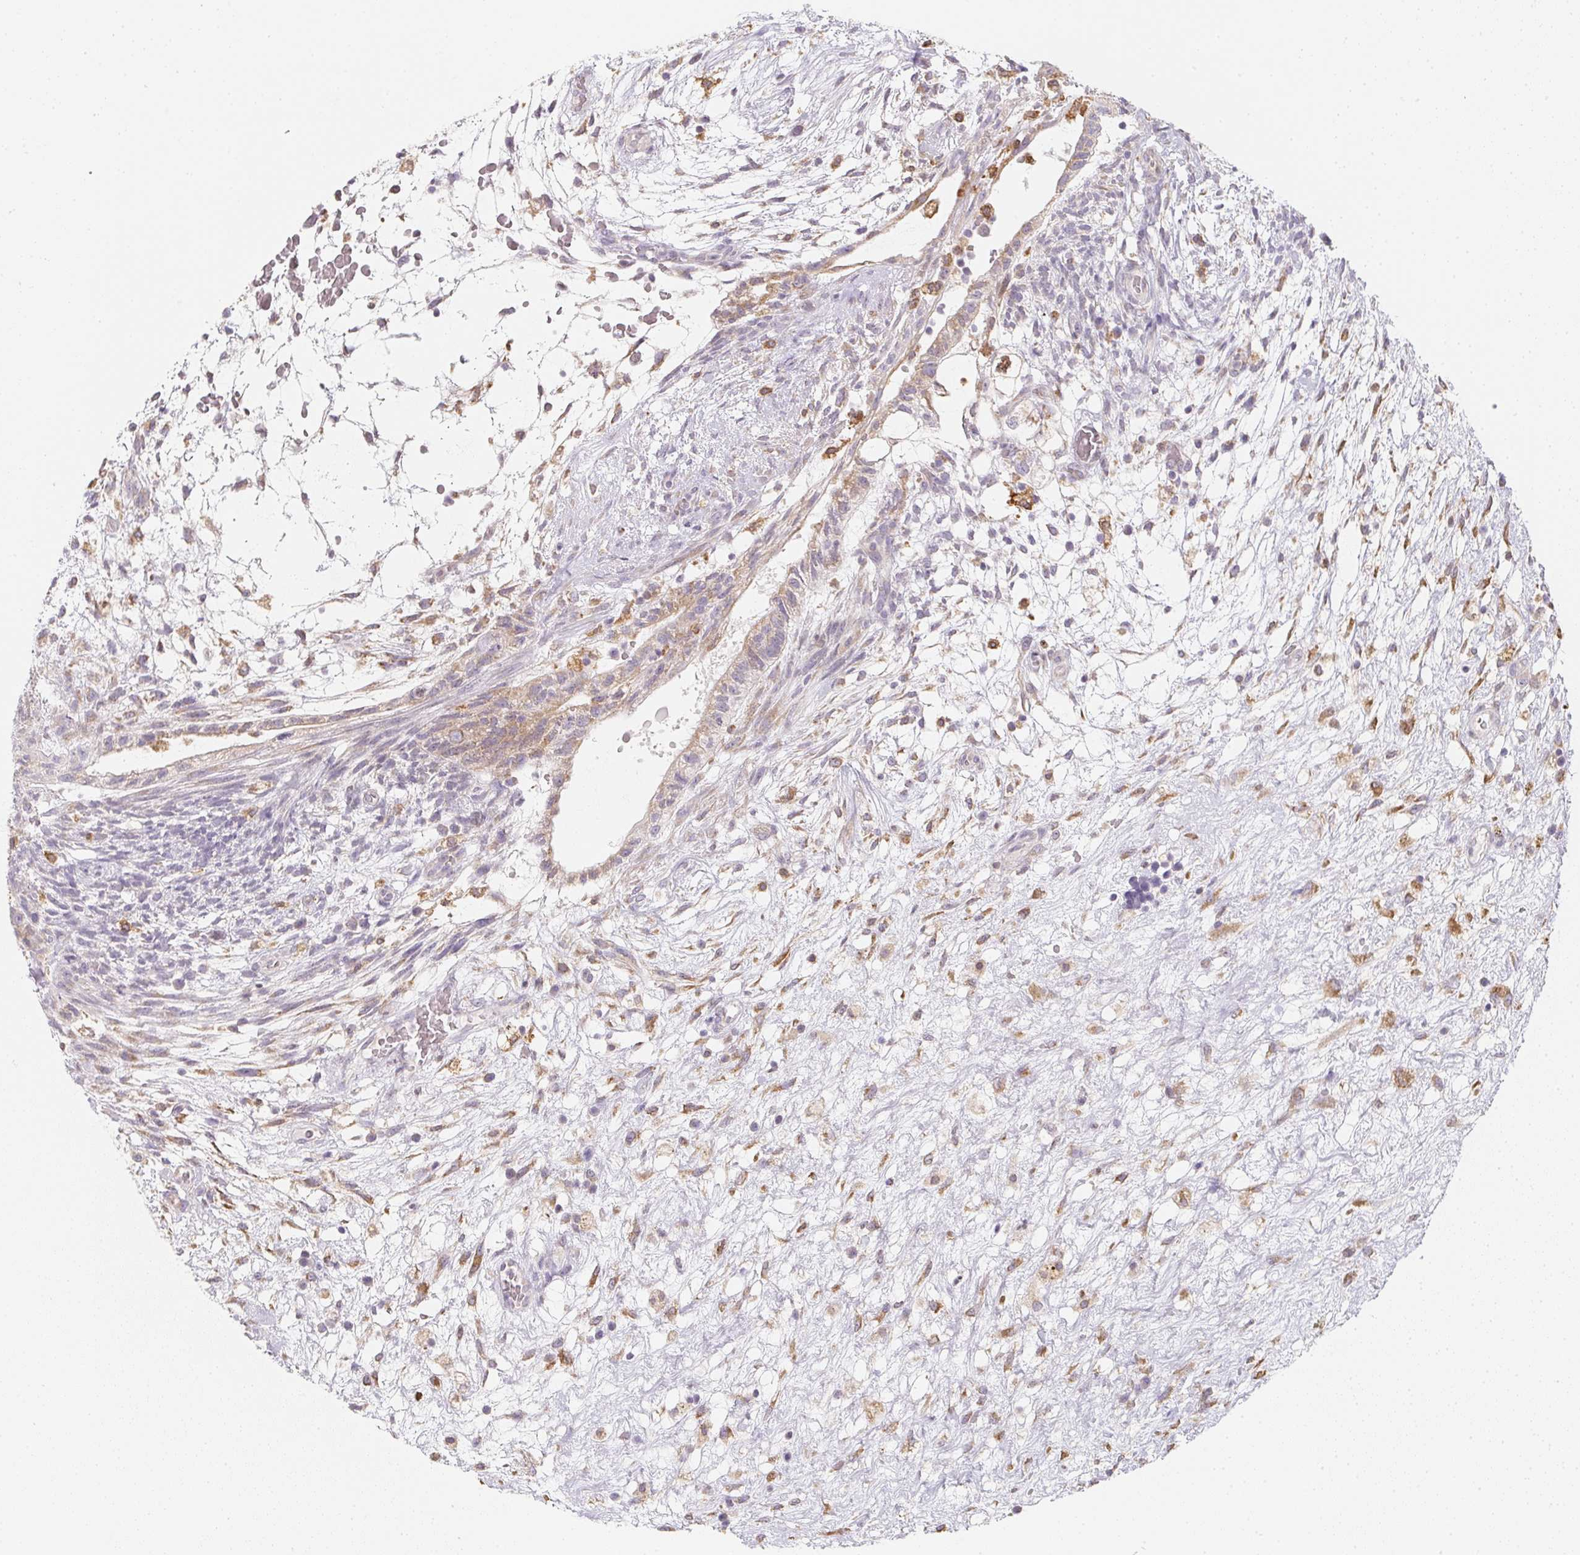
{"staining": {"intensity": "weak", "quantity": "25%-75%", "location": "cytoplasmic/membranous"}, "tissue": "testis cancer", "cell_type": "Tumor cells", "image_type": "cancer", "snomed": [{"axis": "morphology", "description": "Normal tissue, NOS"}, {"axis": "morphology", "description": "Carcinoma, Embryonal, NOS"}, {"axis": "topography", "description": "Testis"}], "caption": "Weak cytoplasmic/membranous protein staining is appreciated in approximately 25%-75% of tumor cells in embryonal carcinoma (testis).", "gene": "SOAT1", "patient": {"sex": "male", "age": 32}}